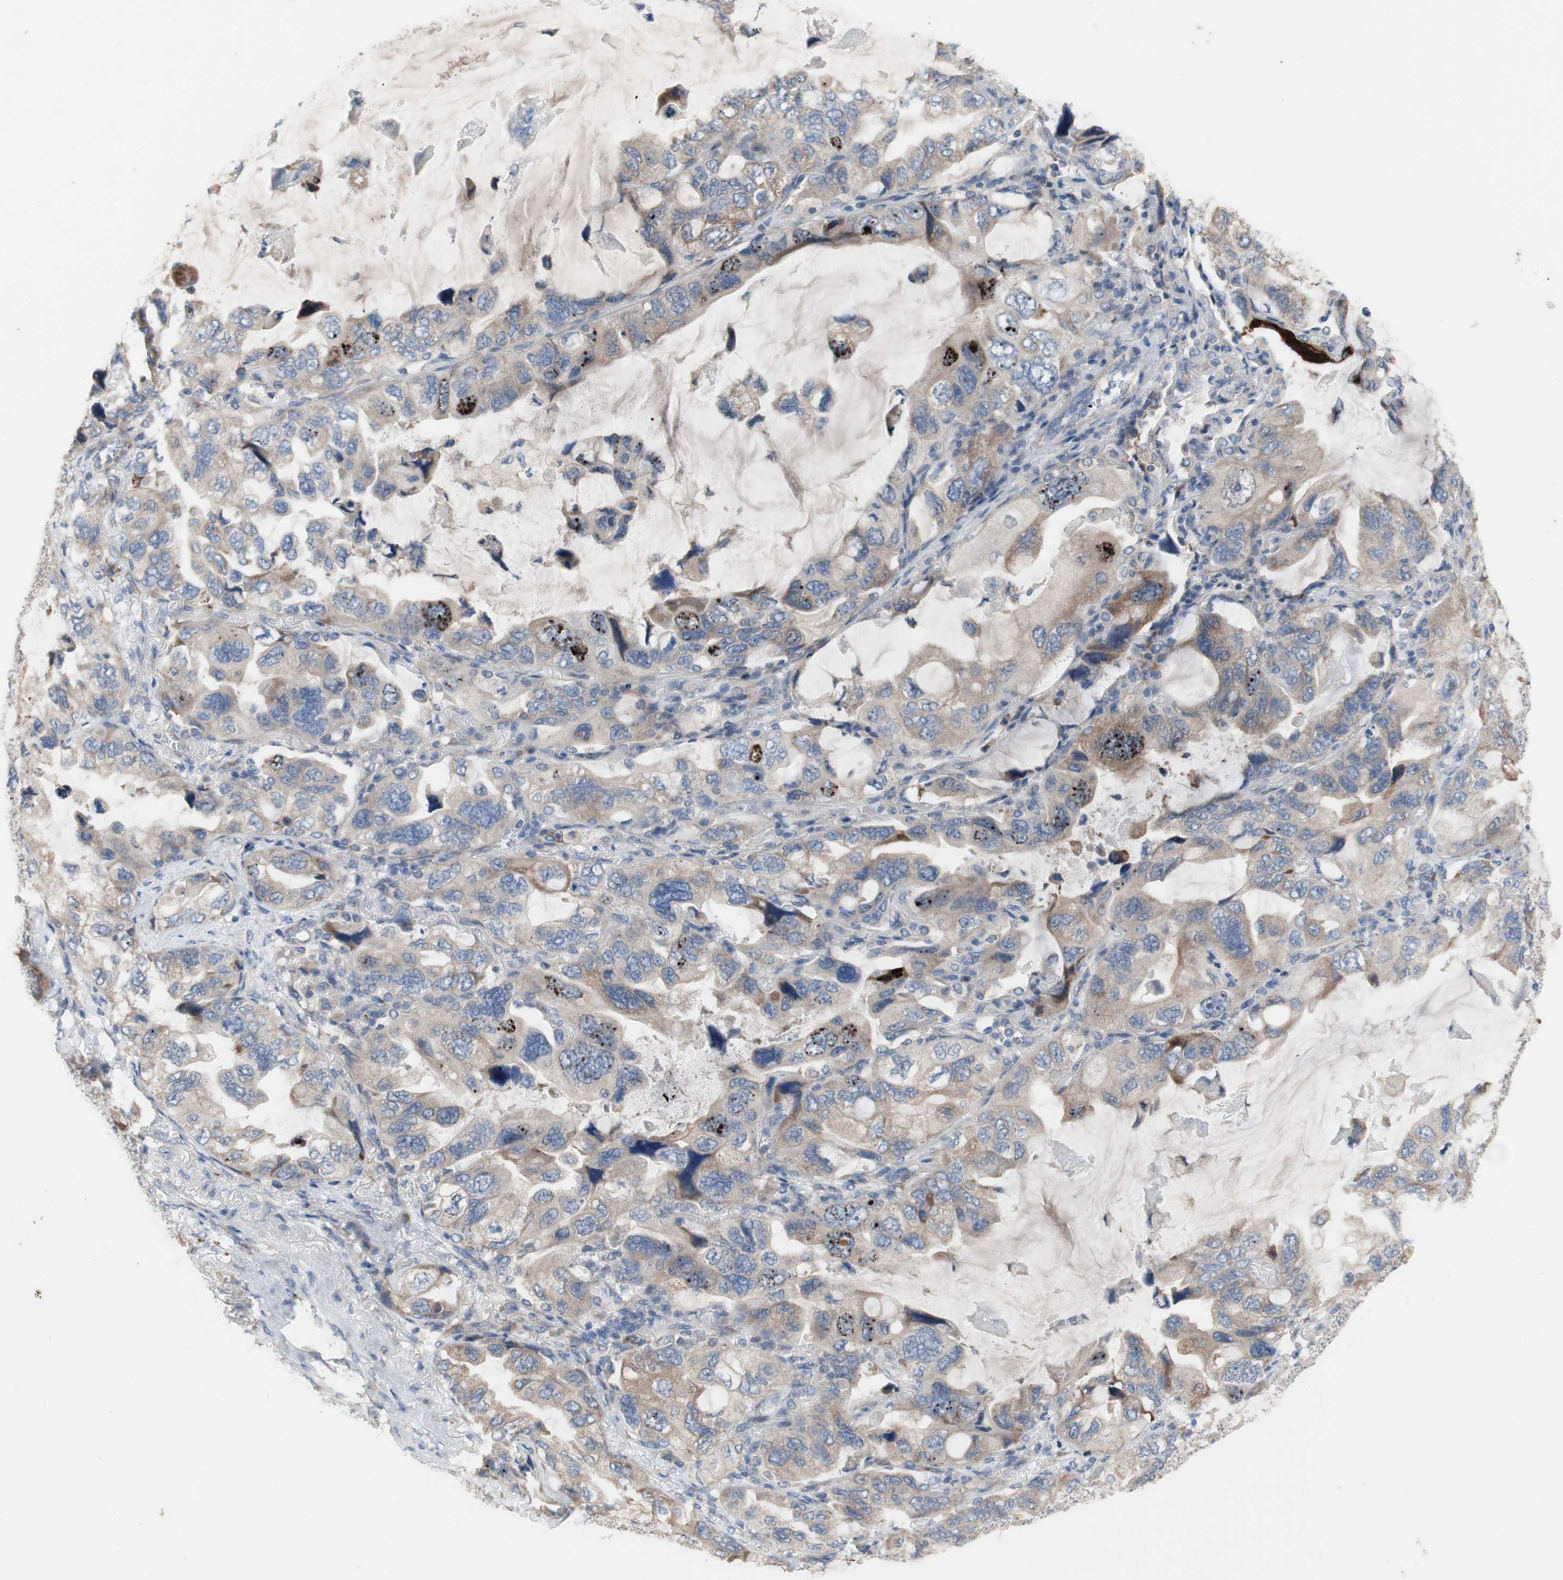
{"staining": {"intensity": "moderate", "quantity": "25%-75%", "location": "cytoplasmic/membranous,nuclear"}, "tissue": "lung cancer", "cell_type": "Tumor cells", "image_type": "cancer", "snomed": [{"axis": "morphology", "description": "Squamous cell carcinoma, NOS"}, {"axis": "topography", "description": "Lung"}], "caption": "Immunohistochemical staining of human lung cancer (squamous cell carcinoma) displays medium levels of moderate cytoplasmic/membranous and nuclear staining in about 25%-75% of tumor cells.", "gene": "TTC14", "patient": {"sex": "female", "age": 73}}